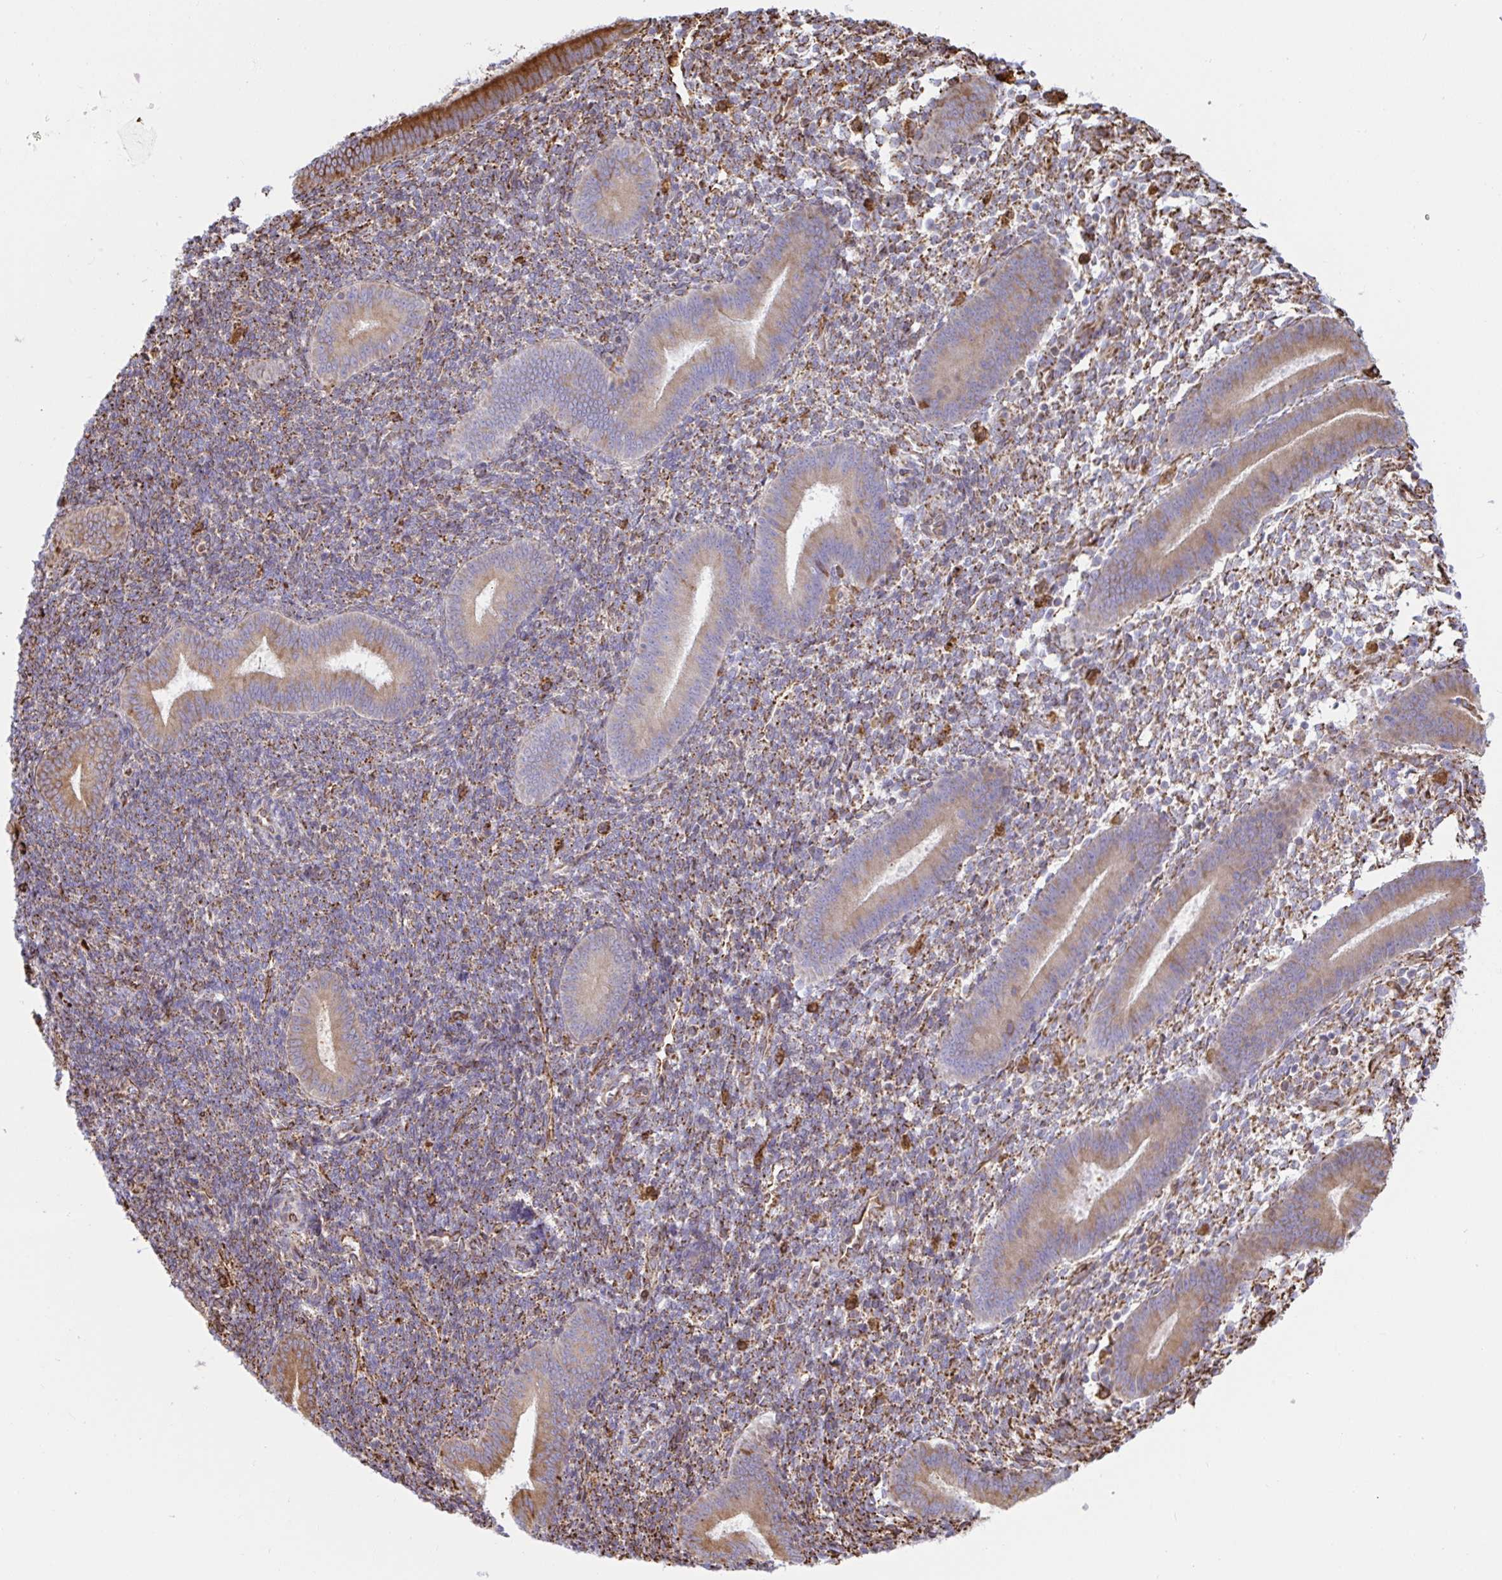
{"staining": {"intensity": "moderate", "quantity": "<25%", "location": "cytoplasmic/membranous"}, "tissue": "endometrium", "cell_type": "Cells in endometrial stroma", "image_type": "normal", "snomed": [{"axis": "morphology", "description": "Normal tissue, NOS"}, {"axis": "topography", "description": "Endometrium"}], "caption": "Endometrium stained for a protein shows moderate cytoplasmic/membranous positivity in cells in endometrial stroma.", "gene": "CLGN", "patient": {"sex": "female", "age": 25}}